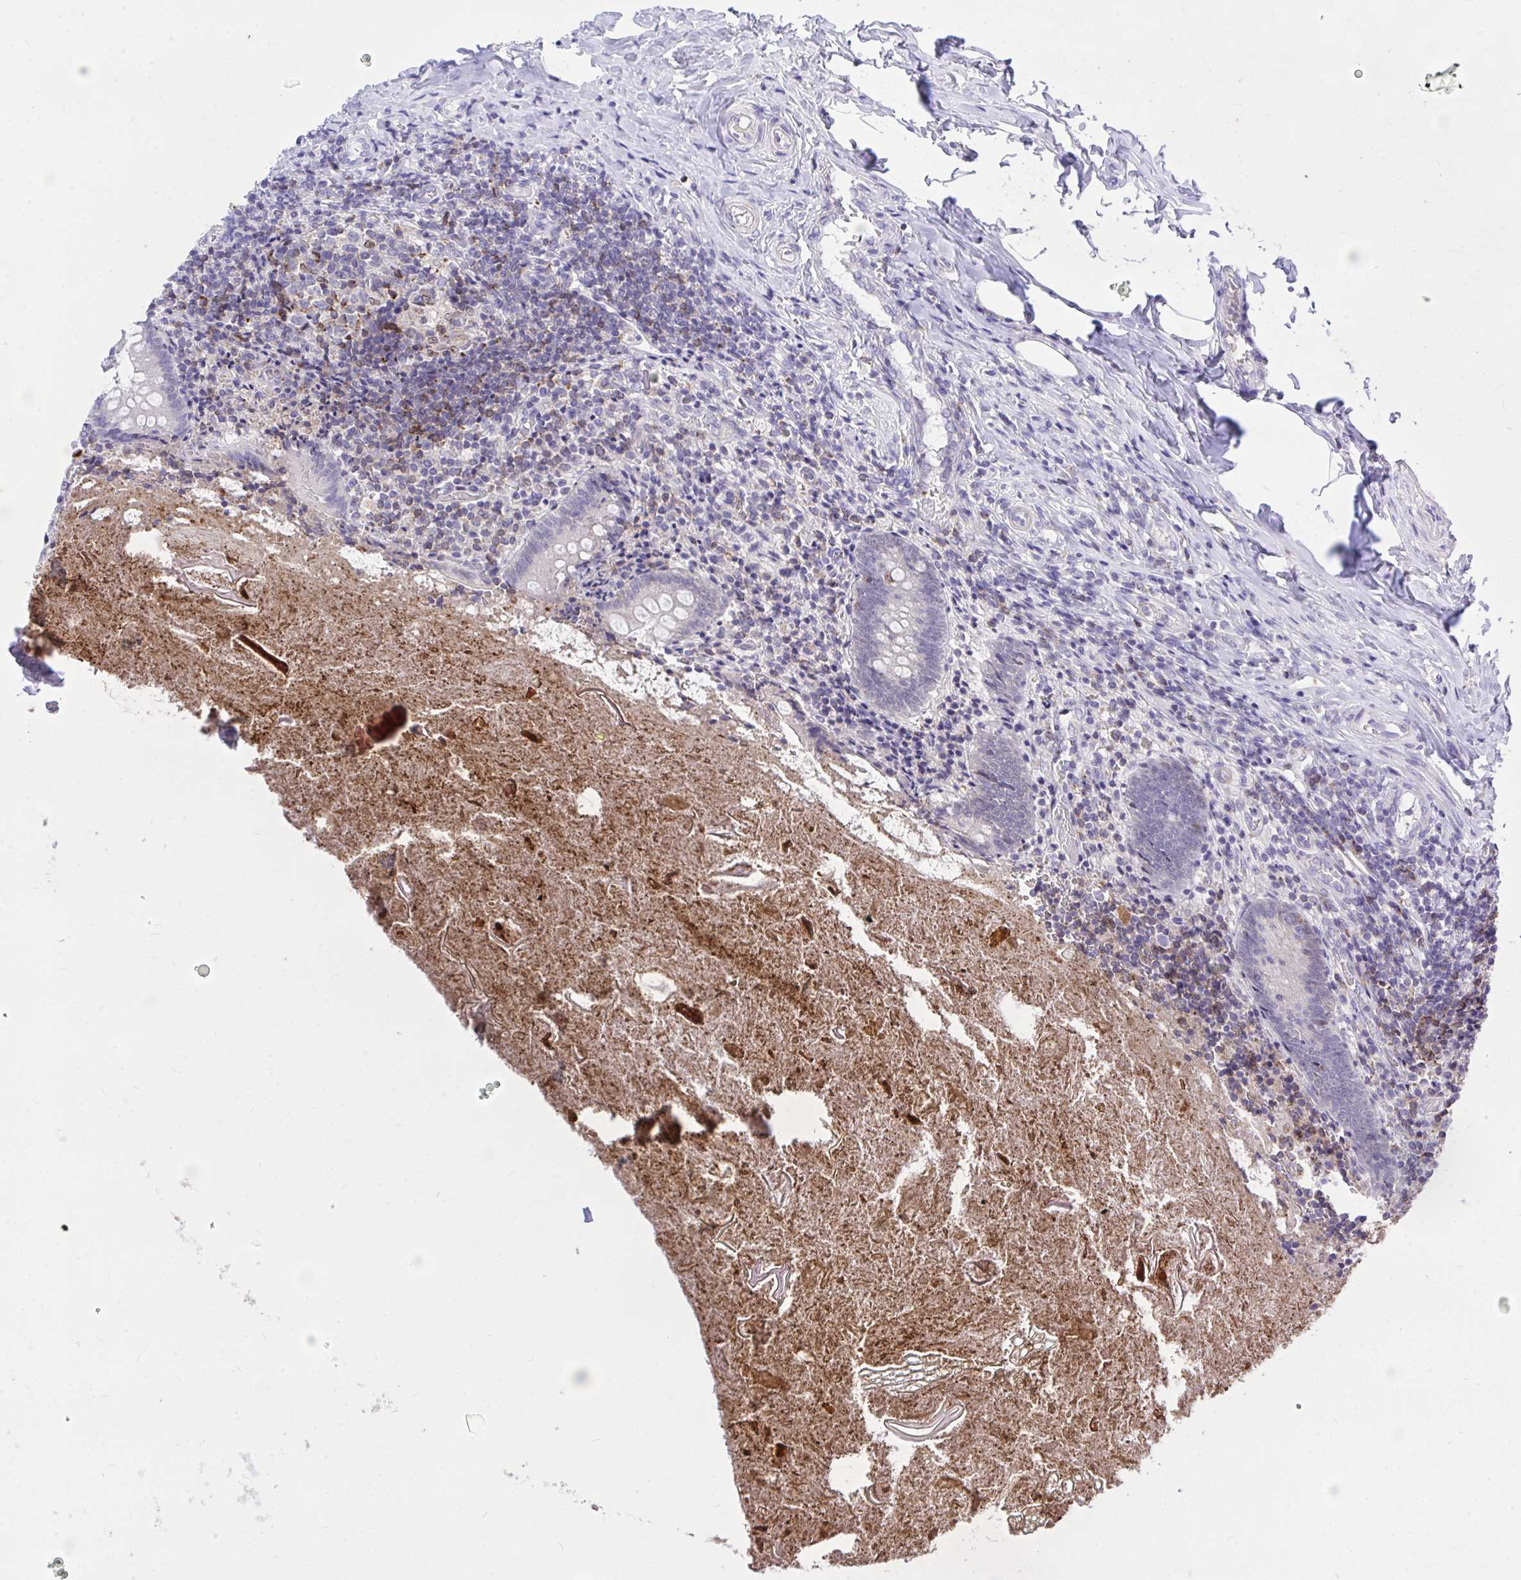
{"staining": {"intensity": "negative", "quantity": "none", "location": "none"}, "tissue": "appendix", "cell_type": "Glandular cells", "image_type": "normal", "snomed": [{"axis": "morphology", "description": "Normal tissue, NOS"}, {"axis": "topography", "description": "Appendix"}], "caption": "IHC of normal human appendix demonstrates no staining in glandular cells.", "gene": "CXCL8", "patient": {"sex": "female", "age": 17}}